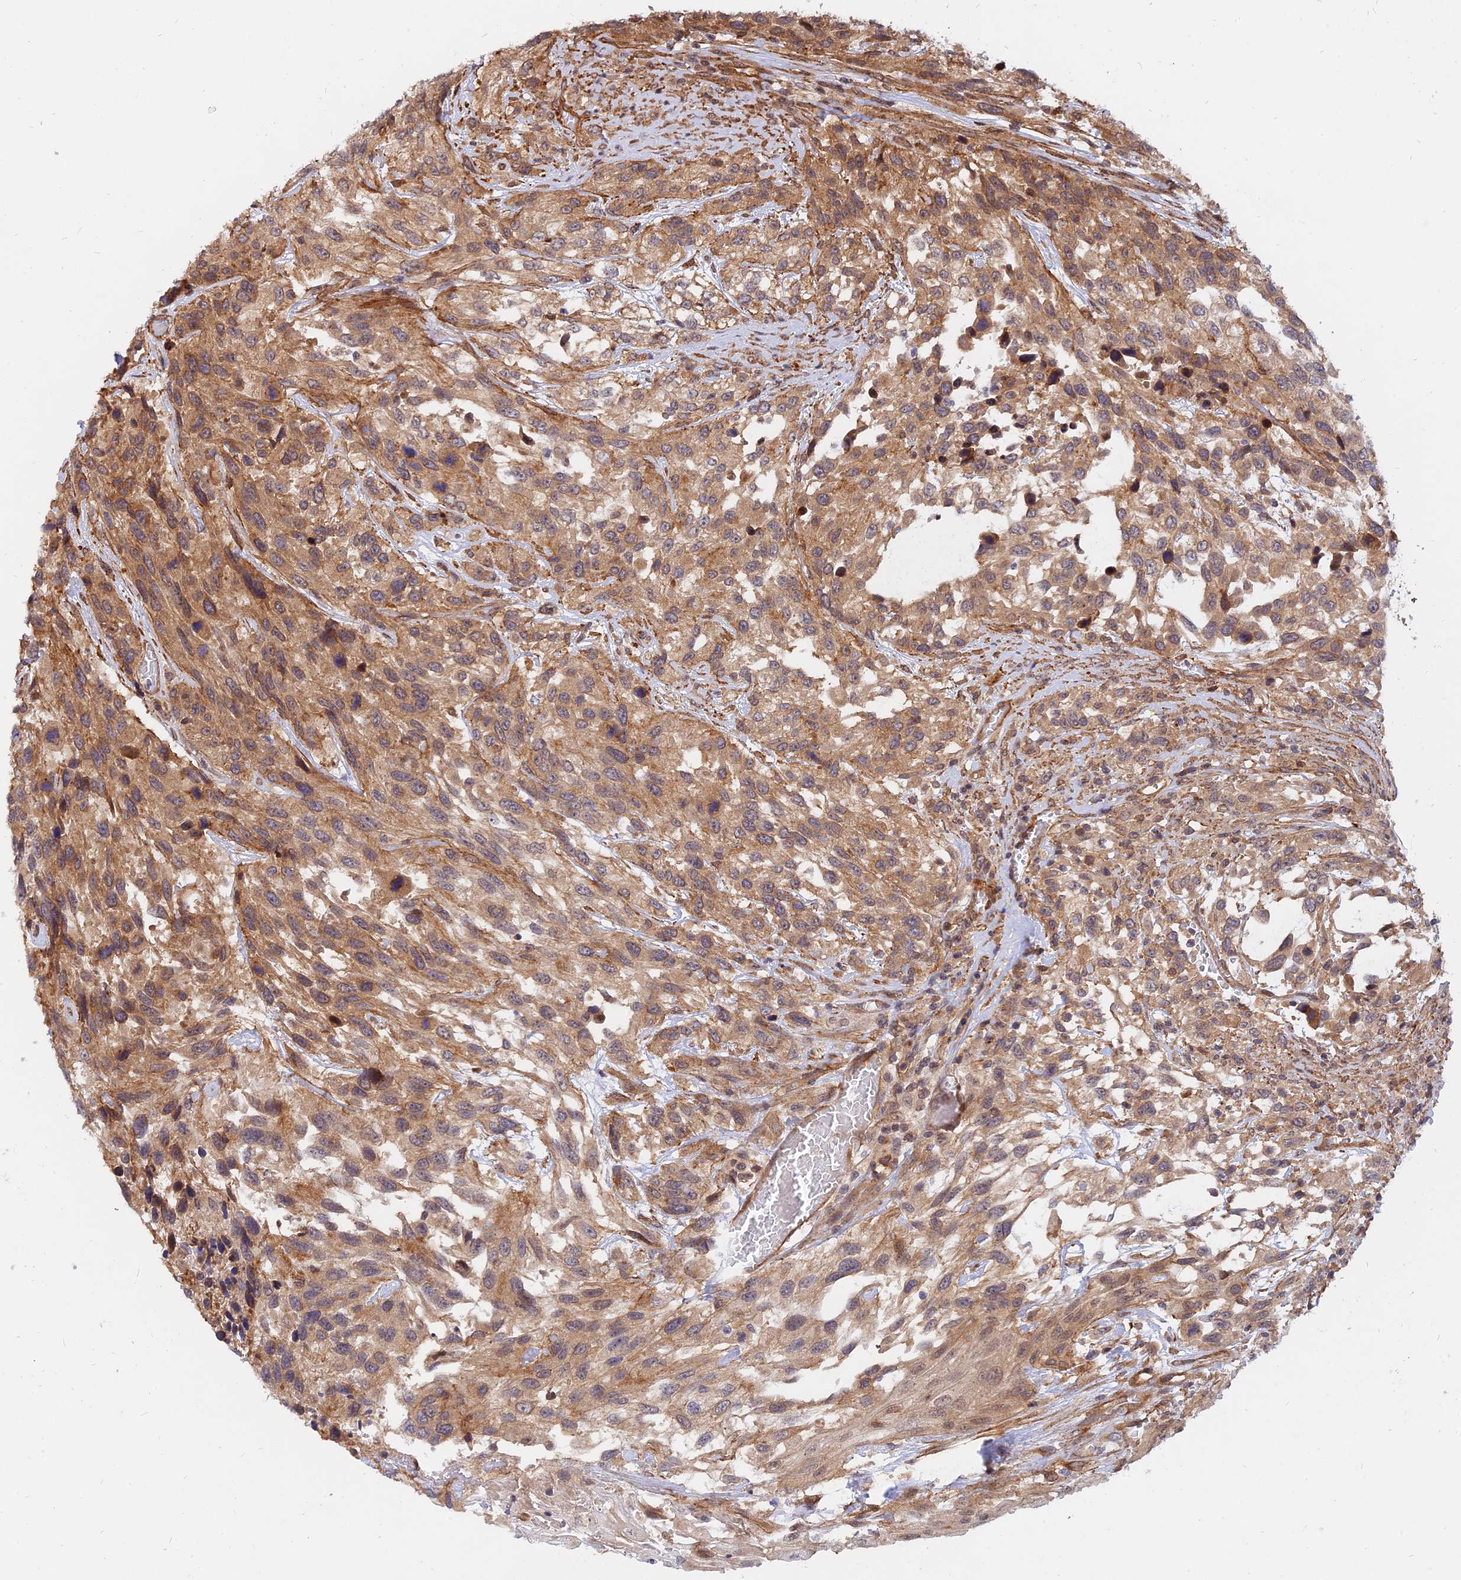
{"staining": {"intensity": "moderate", "quantity": ">75%", "location": "cytoplasmic/membranous"}, "tissue": "urothelial cancer", "cell_type": "Tumor cells", "image_type": "cancer", "snomed": [{"axis": "morphology", "description": "Urothelial carcinoma, High grade"}, {"axis": "topography", "description": "Urinary bladder"}], "caption": "A micrograph of urothelial cancer stained for a protein shows moderate cytoplasmic/membranous brown staining in tumor cells.", "gene": "WDR41", "patient": {"sex": "female", "age": 70}}